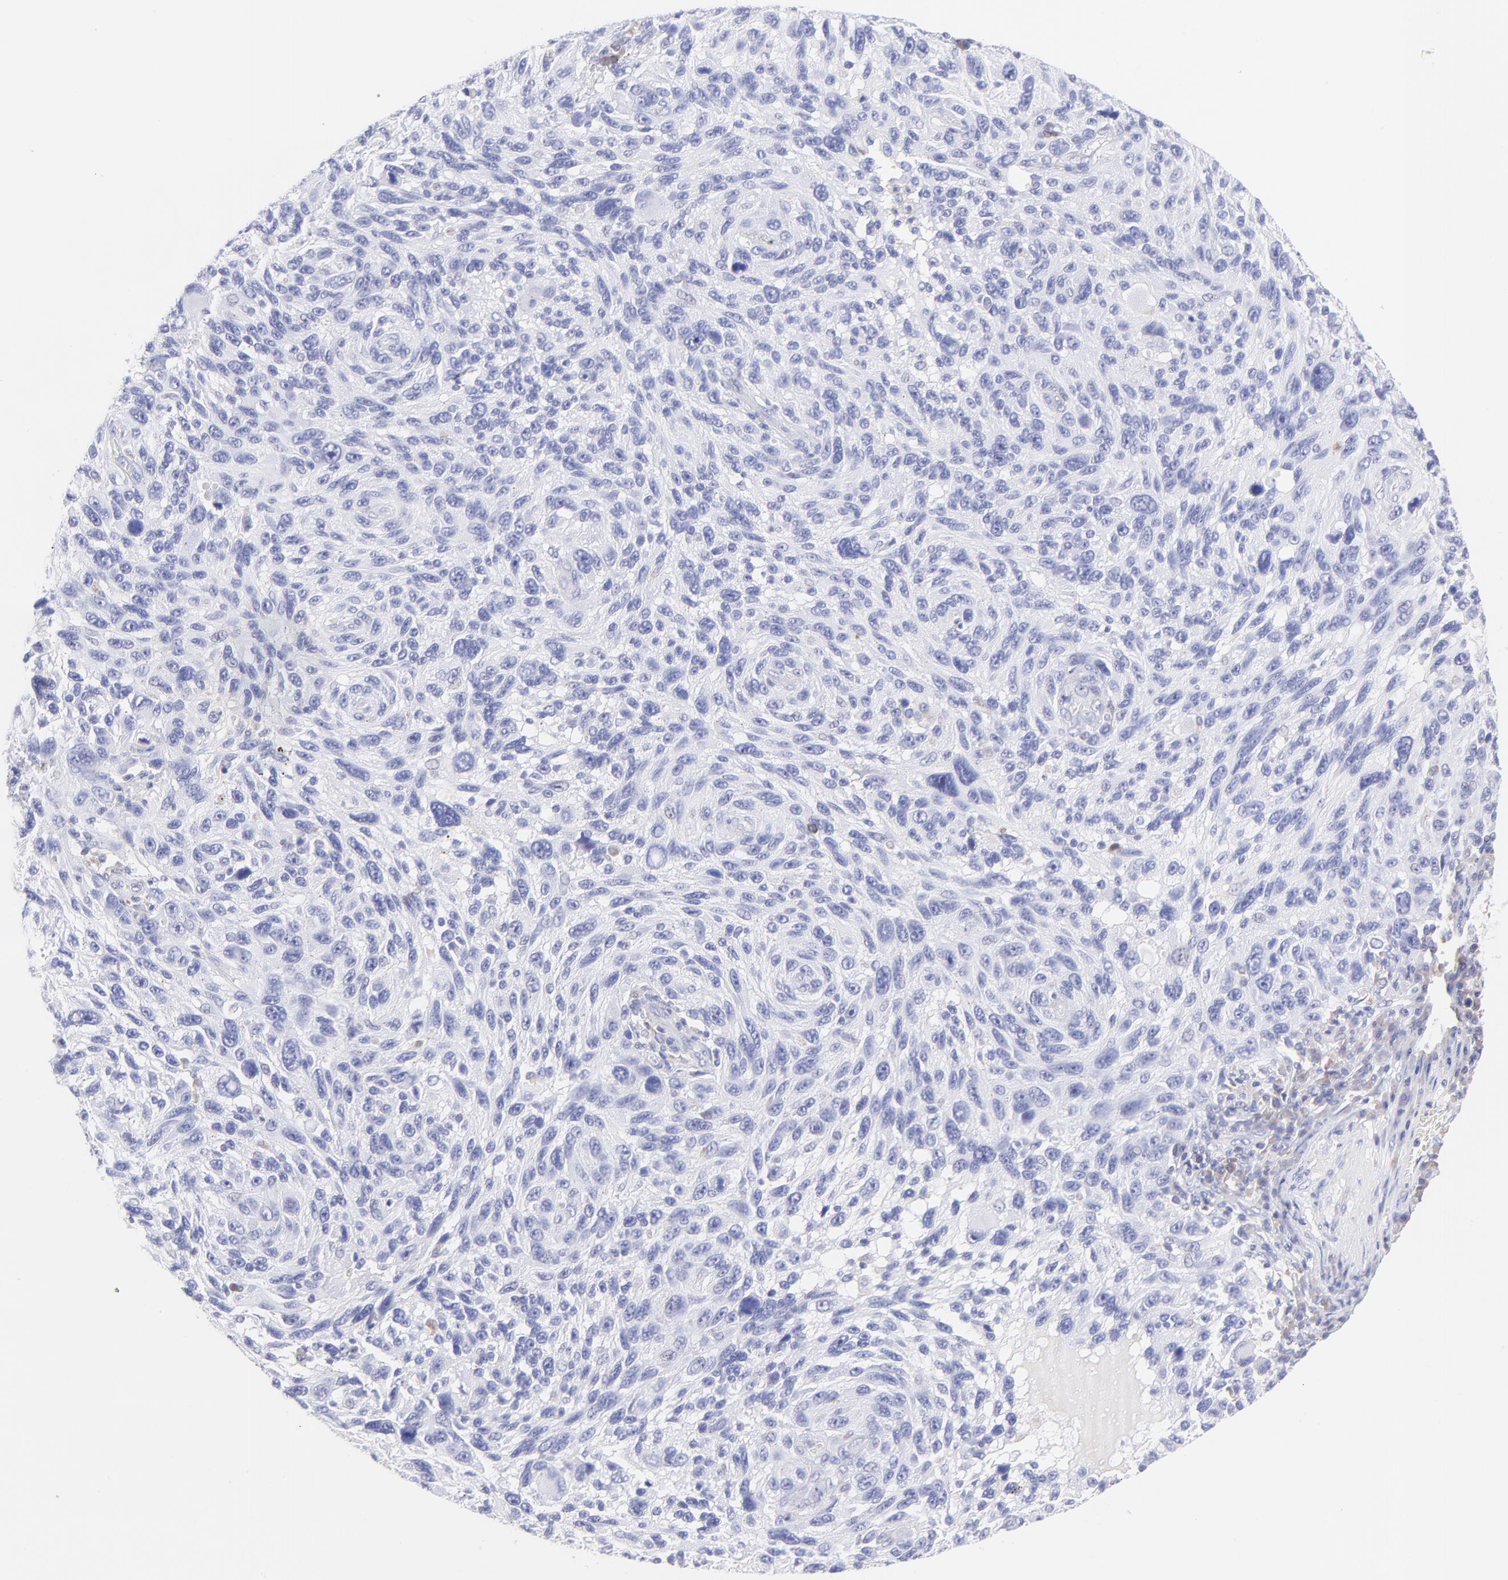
{"staining": {"intensity": "negative", "quantity": "none", "location": "none"}, "tissue": "melanoma", "cell_type": "Tumor cells", "image_type": "cancer", "snomed": [{"axis": "morphology", "description": "Malignant melanoma, NOS"}, {"axis": "topography", "description": "Skin"}], "caption": "This micrograph is of malignant melanoma stained with IHC to label a protein in brown with the nuclei are counter-stained blue. There is no expression in tumor cells. Brightfield microscopy of IHC stained with DAB (3,3'-diaminobenzidine) (brown) and hematoxylin (blue), captured at high magnification.", "gene": "IRAG2", "patient": {"sex": "male", "age": 53}}